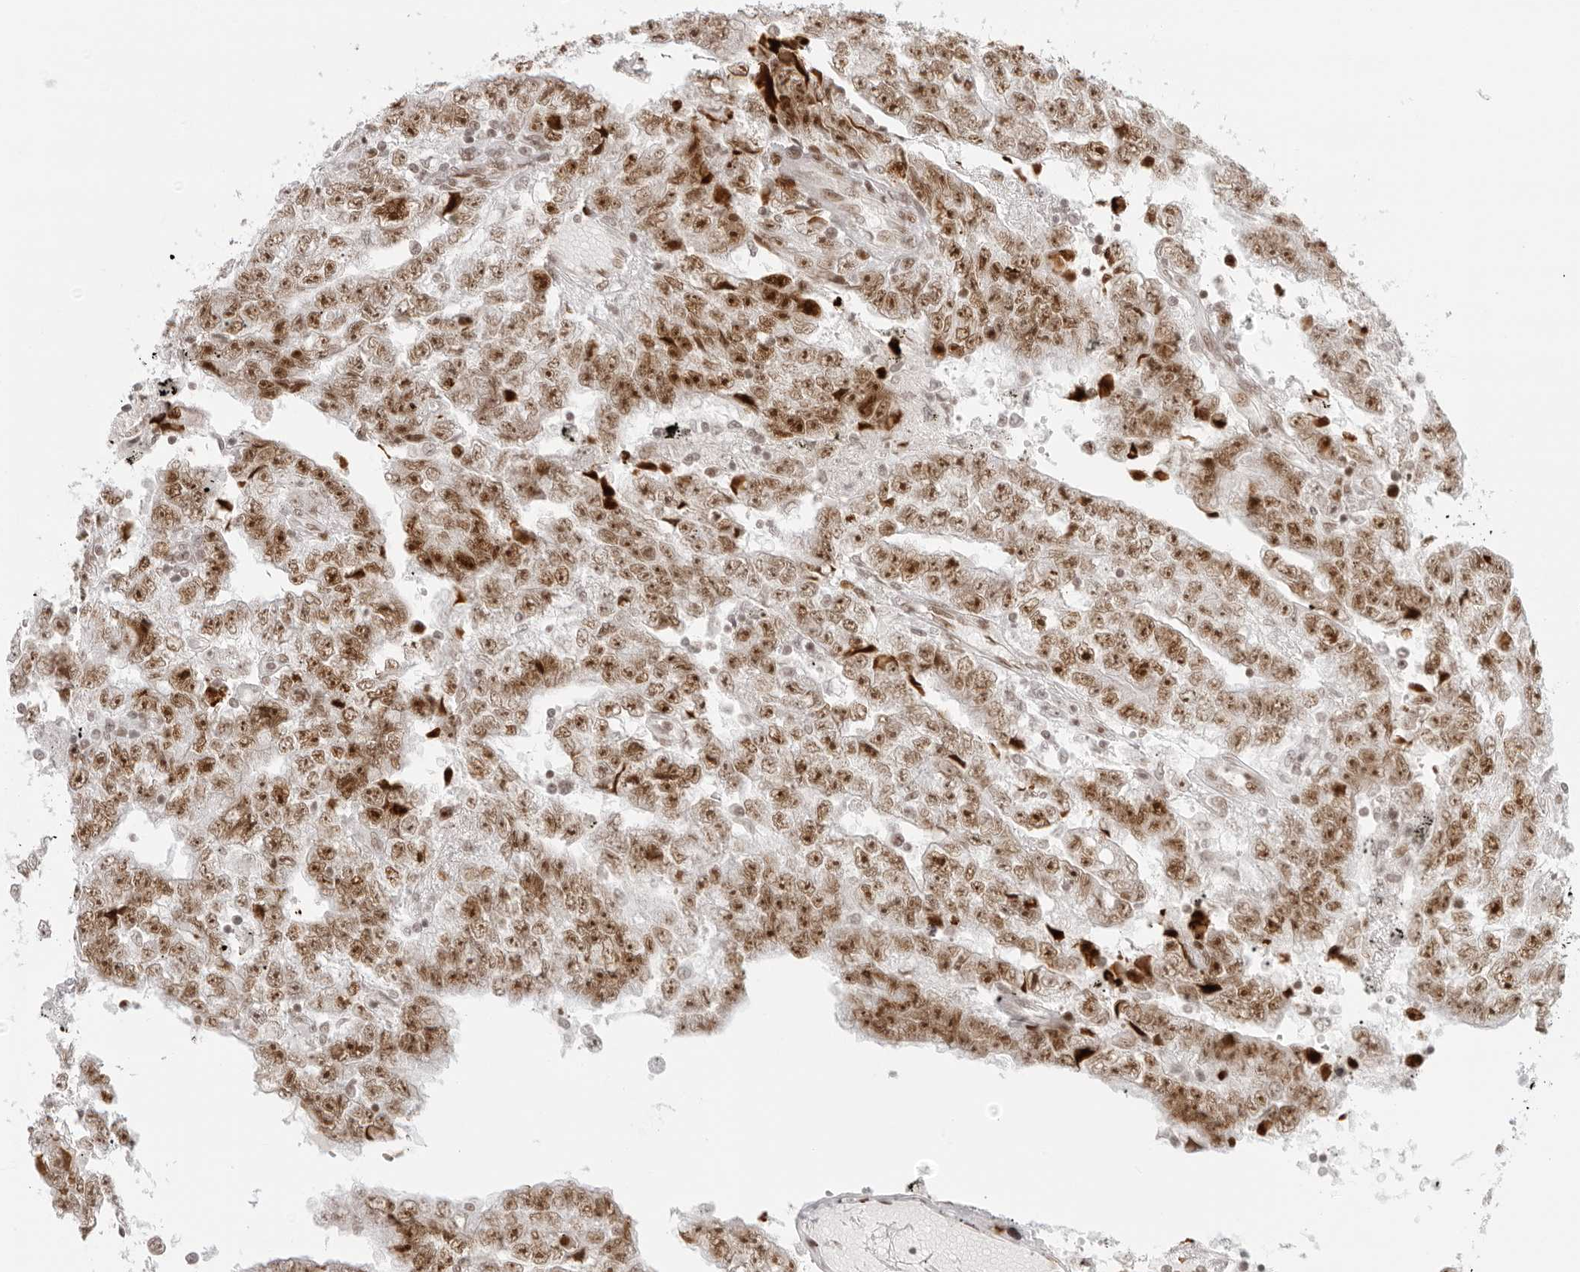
{"staining": {"intensity": "moderate", "quantity": ">75%", "location": "nuclear"}, "tissue": "testis cancer", "cell_type": "Tumor cells", "image_type": "cancer", "snomed": [{"axis": "morphology", "description": "Carcinoma, Embryonal, NOS"}, {"axis": "topography", "description": "Testis"}], "caption": "A brown stain labels moderate nuclear positivity of a protein in human testis cancer tumor cells. Nuclei are stained in blue.", "gene": "RCC1", "patient": {"sex": "male", "age": 25}}